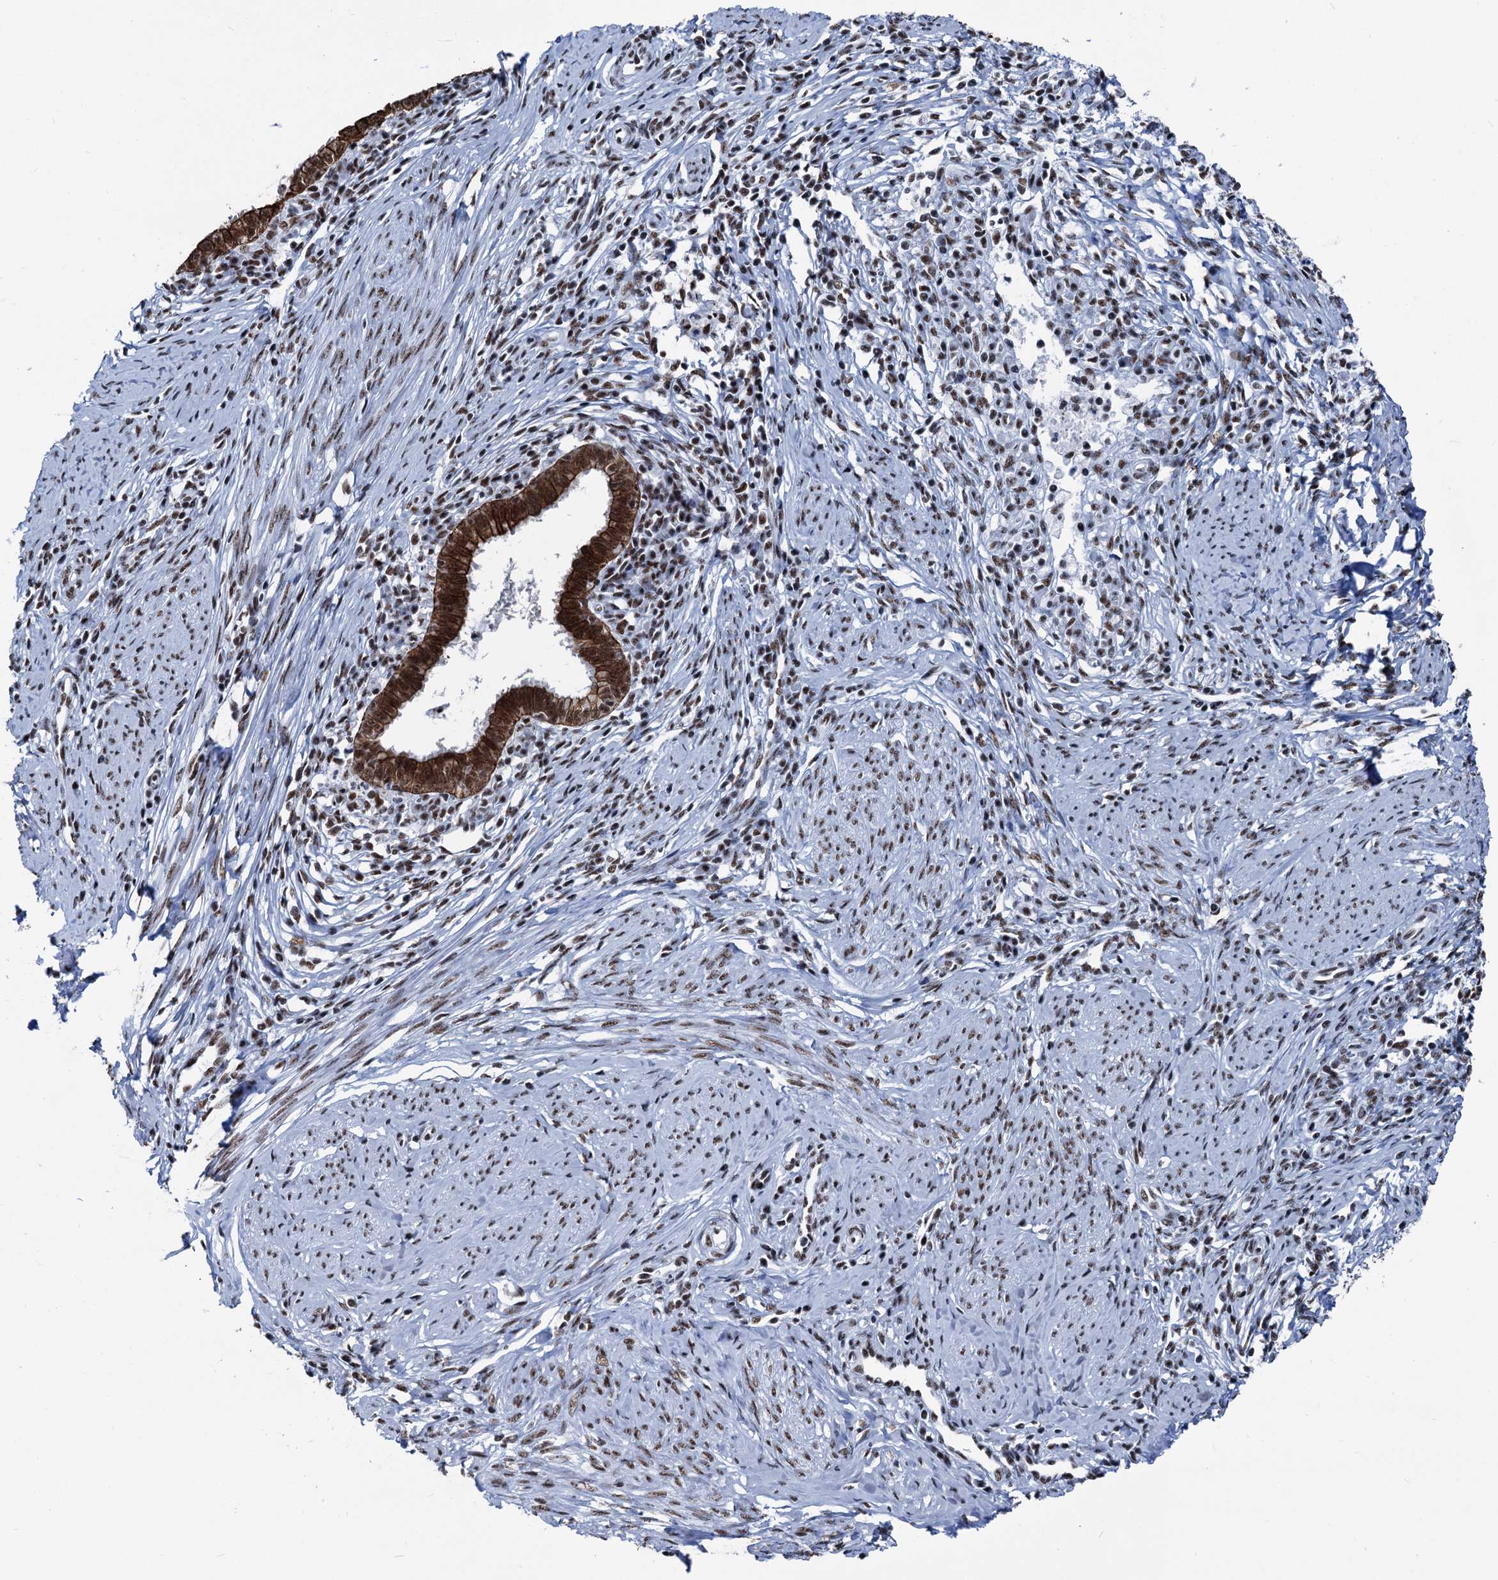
{"staining": {"intensity": "strong", "quantity": ">75%", "location": "cytoplasmic/membranous,nuclear"}, "tissue": "cervical cancer", "cell_type": "Tumor cells", "image_type": "cancer", "snomed": [{"axis": "morphology", "description": "Adenocarcinoma, NOS"}, {"axis": "topography", "description": "Cervix"}], "caption": "Immunohistochemistry (IHC) image of human adenocarcinoma (cervical) stained for a protein (brown), which demonstrates high levels of strong cytoplasmic/membranous and nuclear expression in about >75% of tumor cells.", "gene": "DDX23", "patient": {"sex": "female", "age": 36}}